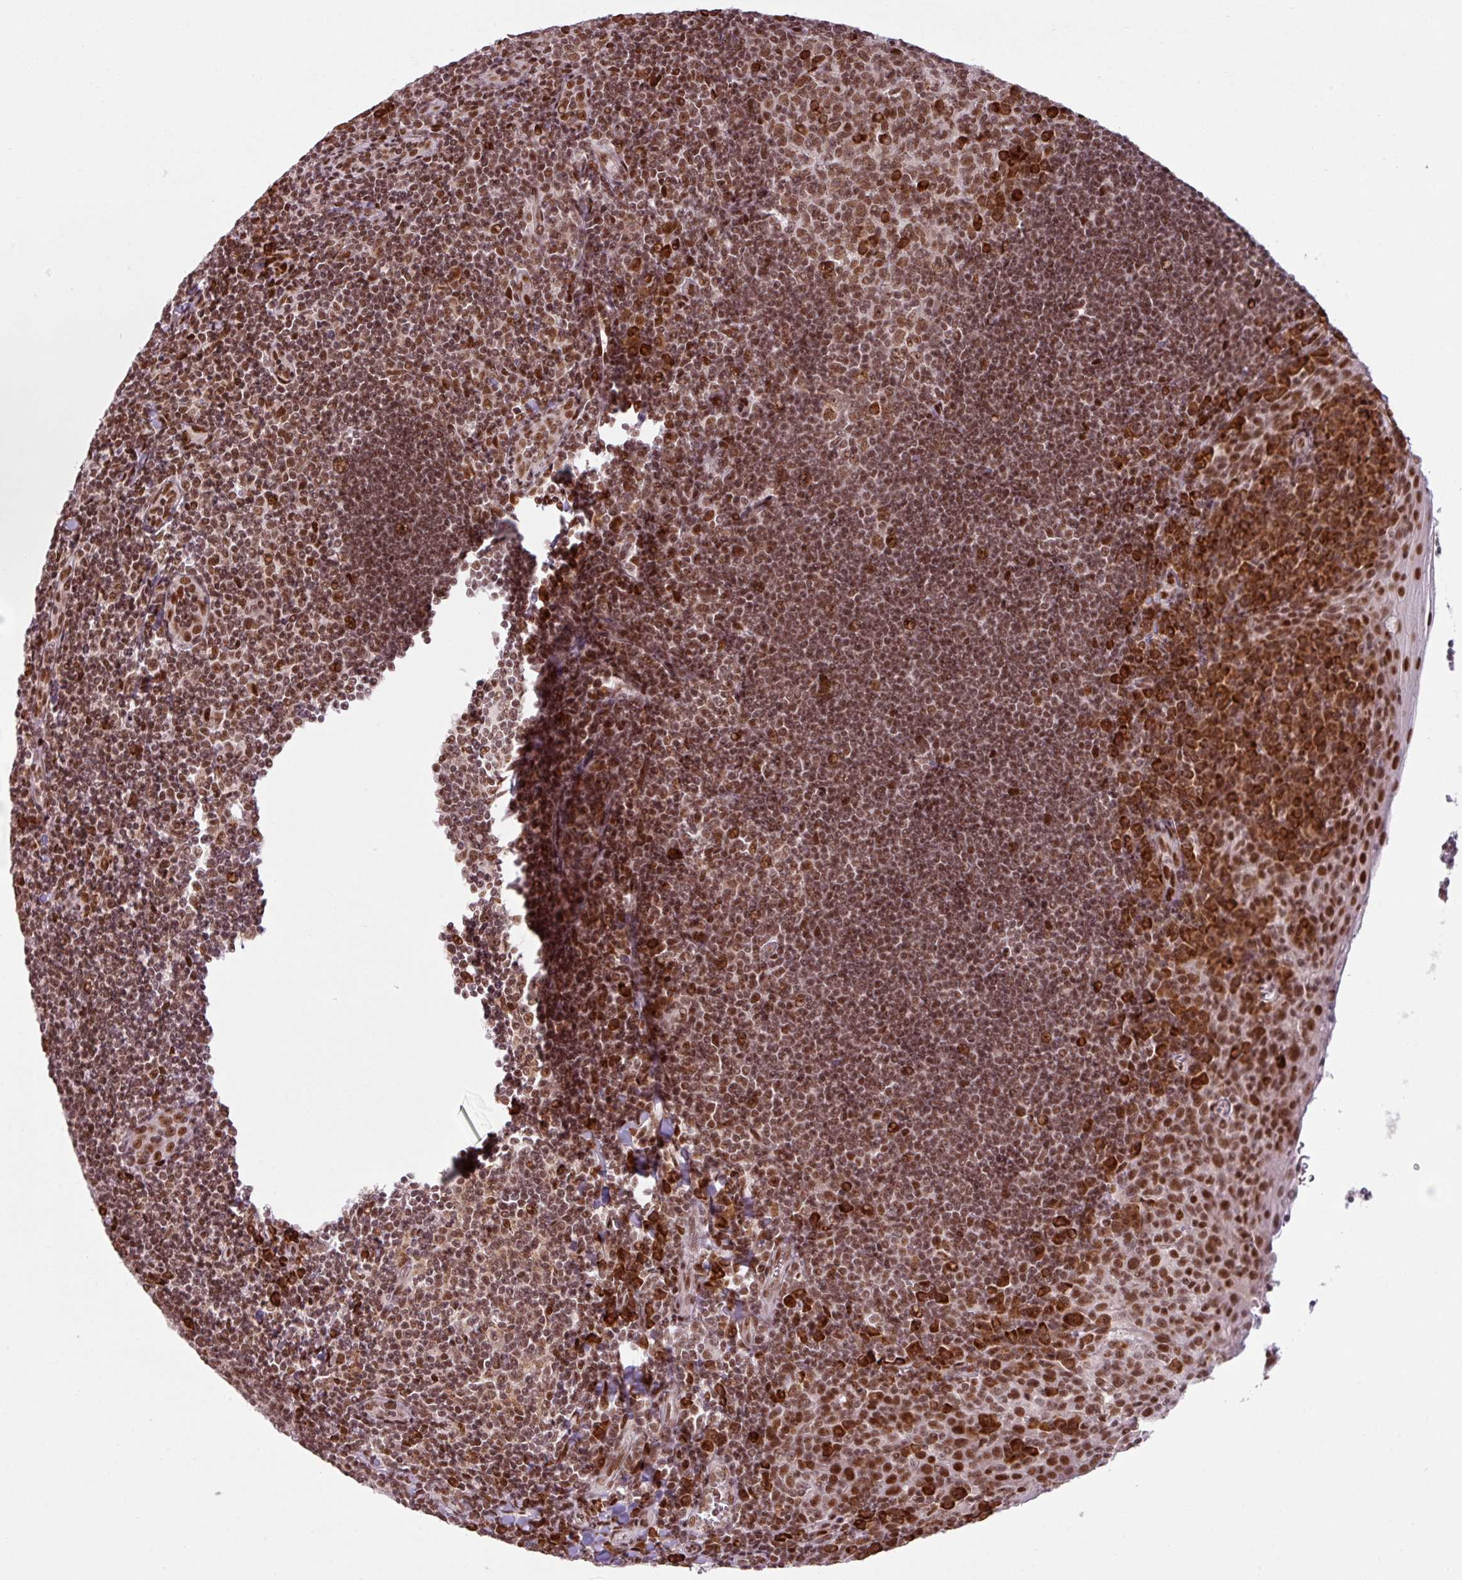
{"staining": {"intensity": "moderate", "quantity": ">75%", "location": "cytoplasmic/membranous,nuclear"}, "tissue": "tonsil", "cell_type": "Germinal center cells", "image_type": "normal", "snomed": [{"axis": "morphology", "description": "Normal tissue, NOS"}, {"axis": "topography", "description": "Tonsil"}], "caption": "Approximately >75% of germinal center cells in unremarkable human tonsil display moderate cytoplasmic/membranous,nuclear protein positivity as visualized by brown immunohistochemical staining.", "gene": "PRDM5", "patient": {"sex": "male", "age": 27}}